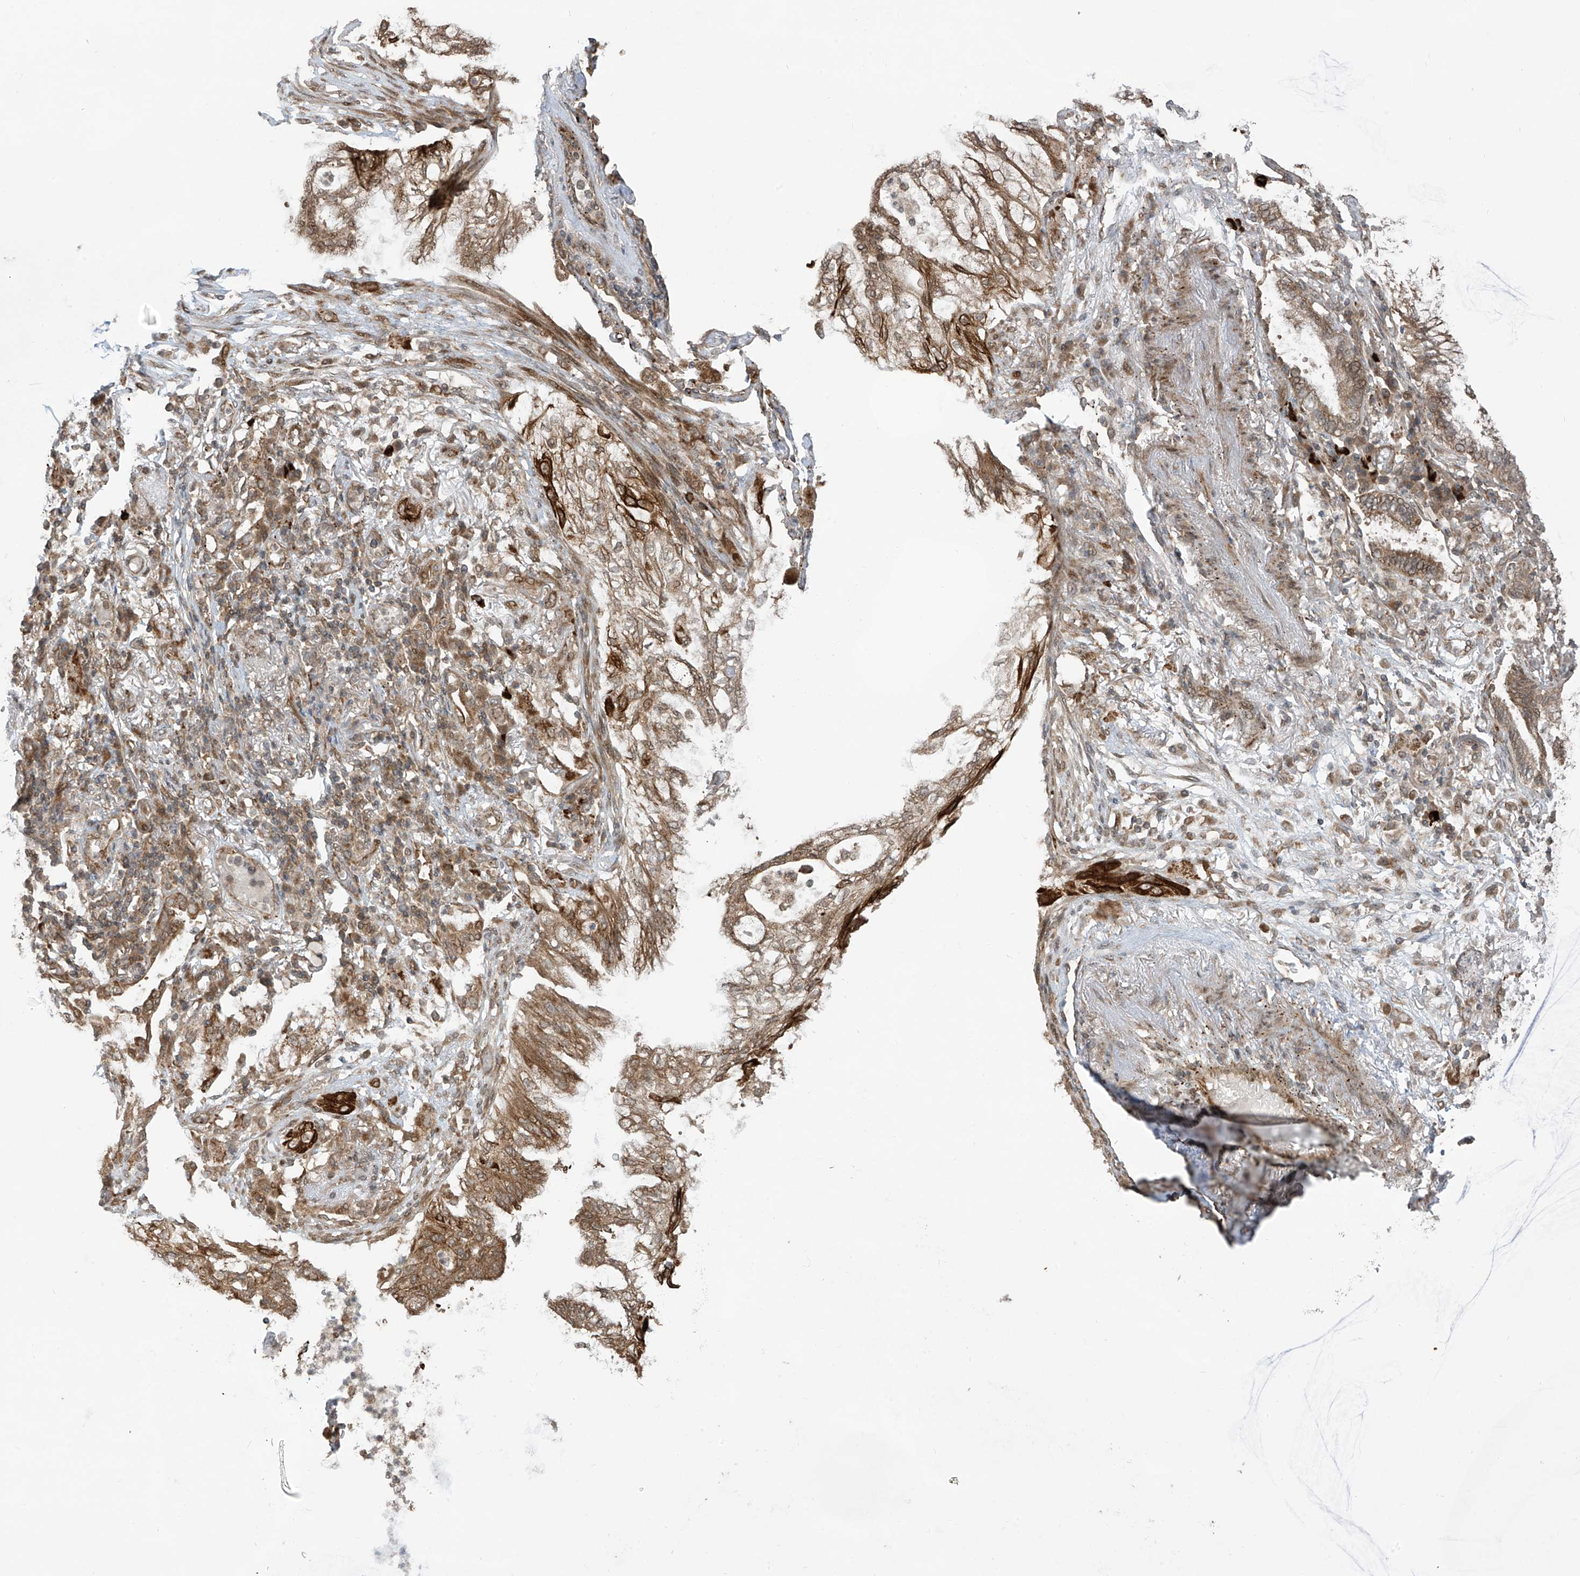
{"staining": {"intensity": "moderate", "quantity": ">75%", "location": "cytoplasmic/membranous"}, "tissue": "lung cancer", "cell_type": "Tumor cells", "image_type": "cancer", "snomed": [{"axis": "morphology", "description": "Adenocarcinoma, NOS"}, {"axis": "topography", "description": "Lung"}], "caption": "Adenocarcinoma (lung) was stained to show a protein in brown. There is medium levels of moderate cytoplasmic/membranous expression in approximately >75% of tumor cells.", "gene": "TRIM67", "patient": {"sex": "female", "age": 70}}